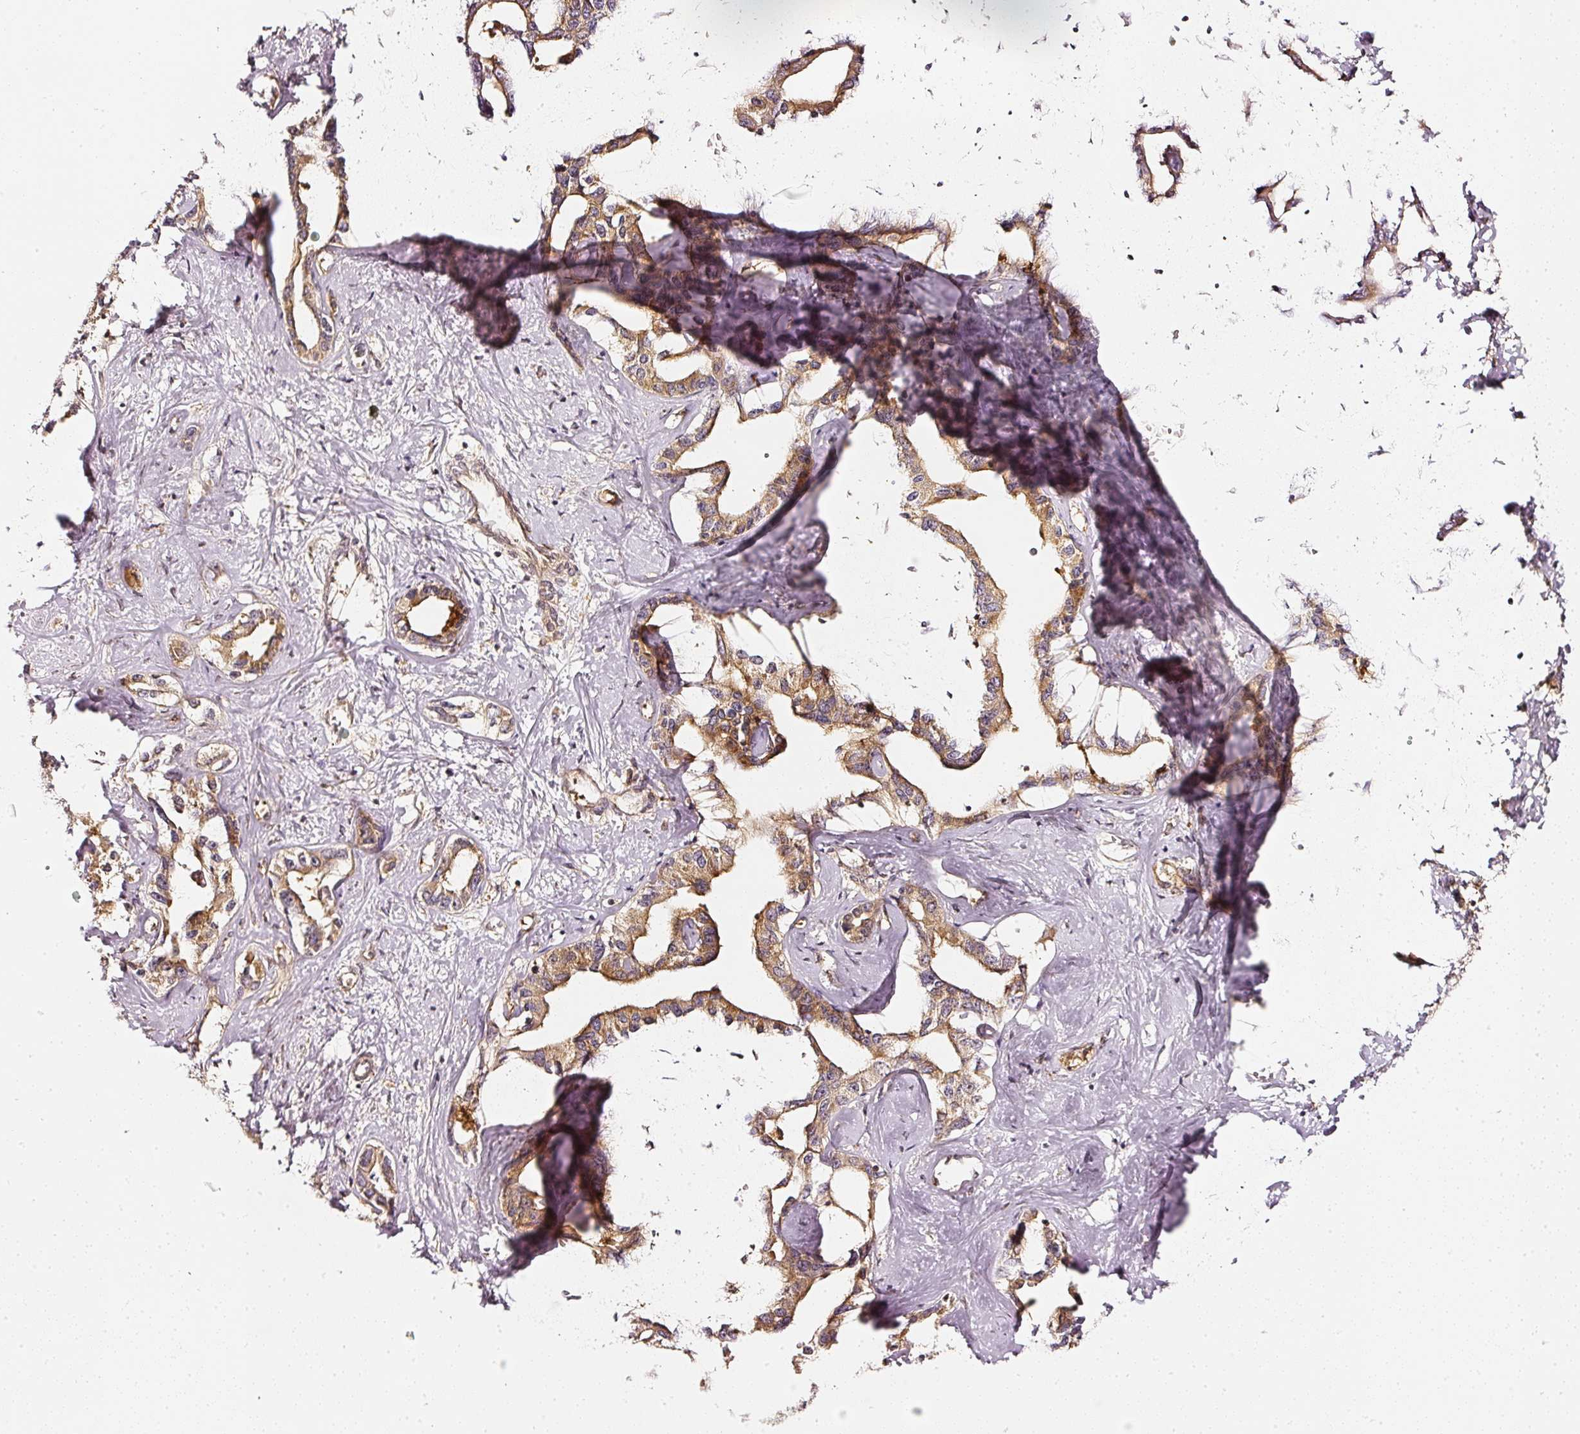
{"staining": {"intensity": "moderate", "quantity": ">75%", "location": "cytoplasmic/membranous"}, "tissue": "liver cancer", "cell_type": "Tumor cells", "image_type": "cancer", "snomed": [{"axis": "morphology", "description": "Cholangiocarcinoma"}, {"axis": "topography", "description": "Liver"}], "caption": "About >75% of tumor cells in liver cancer show moderate cytoplasmic/membranous protein expression as visualized by brown immunohistochemical staining.", "gene": "ASMTL", "patient": {"sex": "male", "age": 59}}